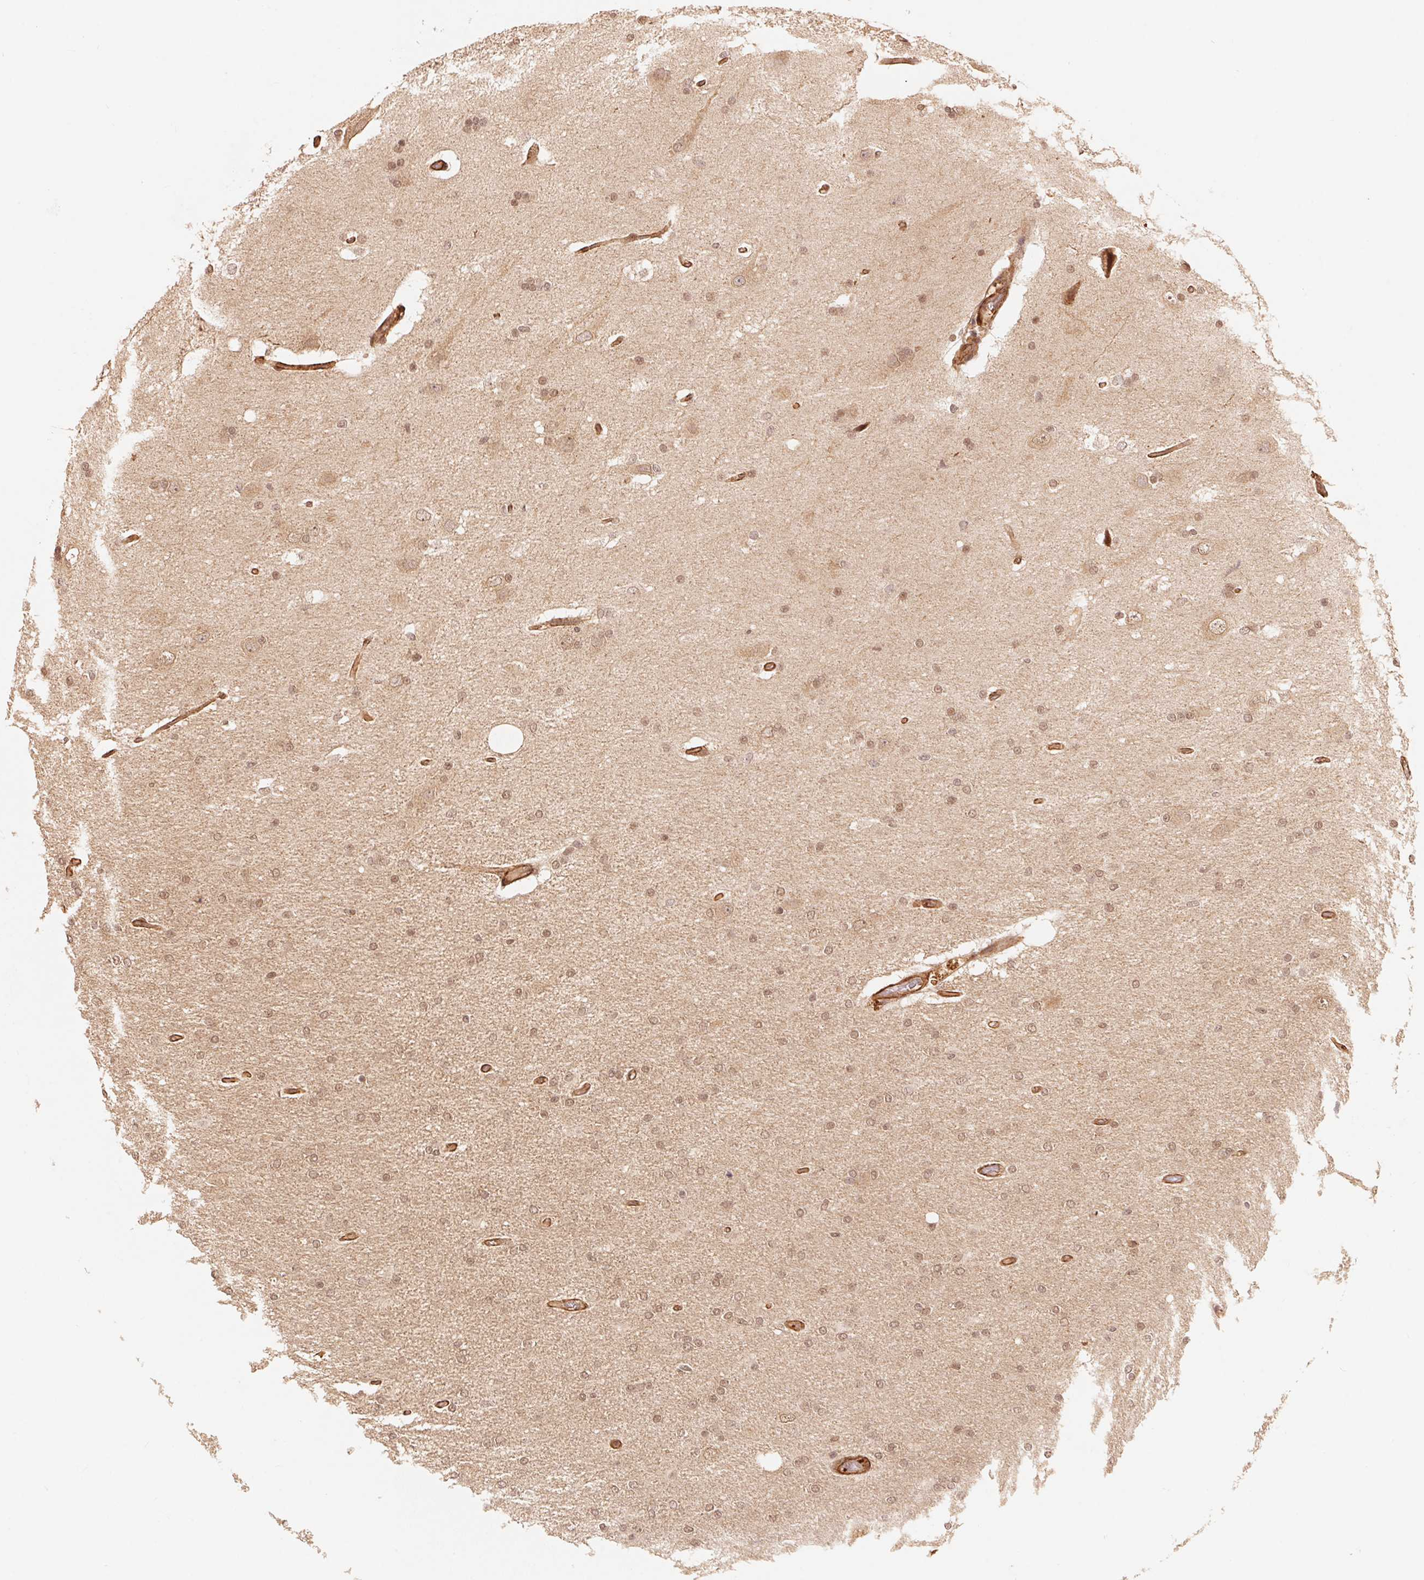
{"staining": {"intensity": "moderate", "quantity": ">75%", "location": "nuclear"}, "tissue": "glioma", "cell_type": "Tumor cells", "image_type": "cancer", "snomed": [{"axis": "morphology", "description": "Glioma, malignant, High grade"}, {"axis": "topography", "description": "Cerebral cortex"}], "caption": "IHC (DAB (3,3'-diaminobenzidine)) staining of human glioma demonstrates moderate nuclear protein expression in about >75% of tumor cells.", "gene": "TNIP2", "patient": {"sex": "male", "age": 70}}